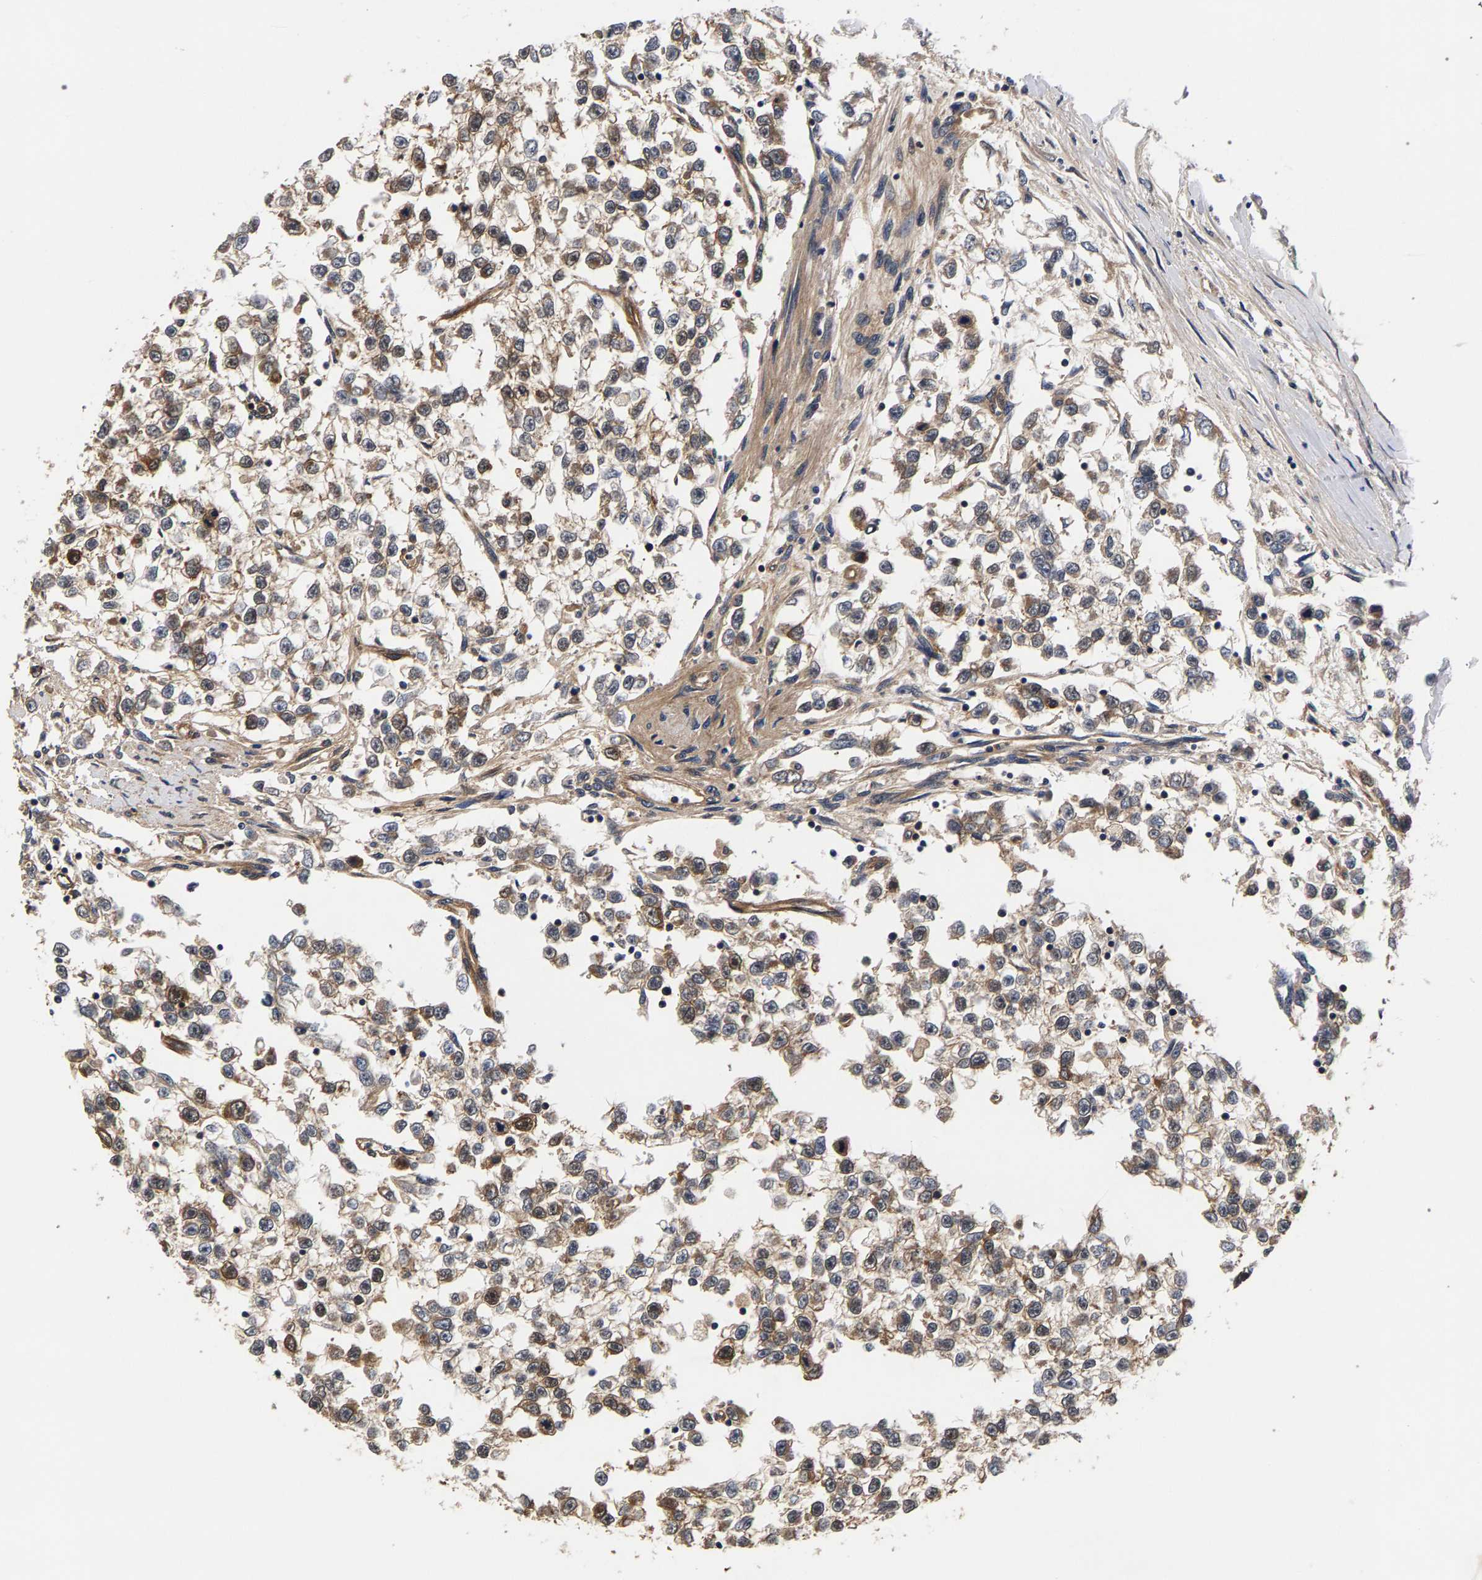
{"staining": {"intensity": "moderate", "quantity": "25%-75%", "location": "cytoplasmic/membranous"}, "tissue": "testis cancer", "cell_type": "Tumor cells", "image_type": "cancer", "snomed": [{"axis": "morphology", "description": "Seminoma, NOS"}, {"axis": "morphology", "description": "Carcinoma, Embryonal, NOS"}, {"axis": "topography", "description": "Testis"}], "caption": "There is medium levels of moderate cytoplasmic/membranous expression in tumor cells of embryonal carcinoma (testis), as demonstrated by immunohistochemical staining (brown color).", "gene": "MARCHF7", "patient": {"sex": "male", "age": 51}}